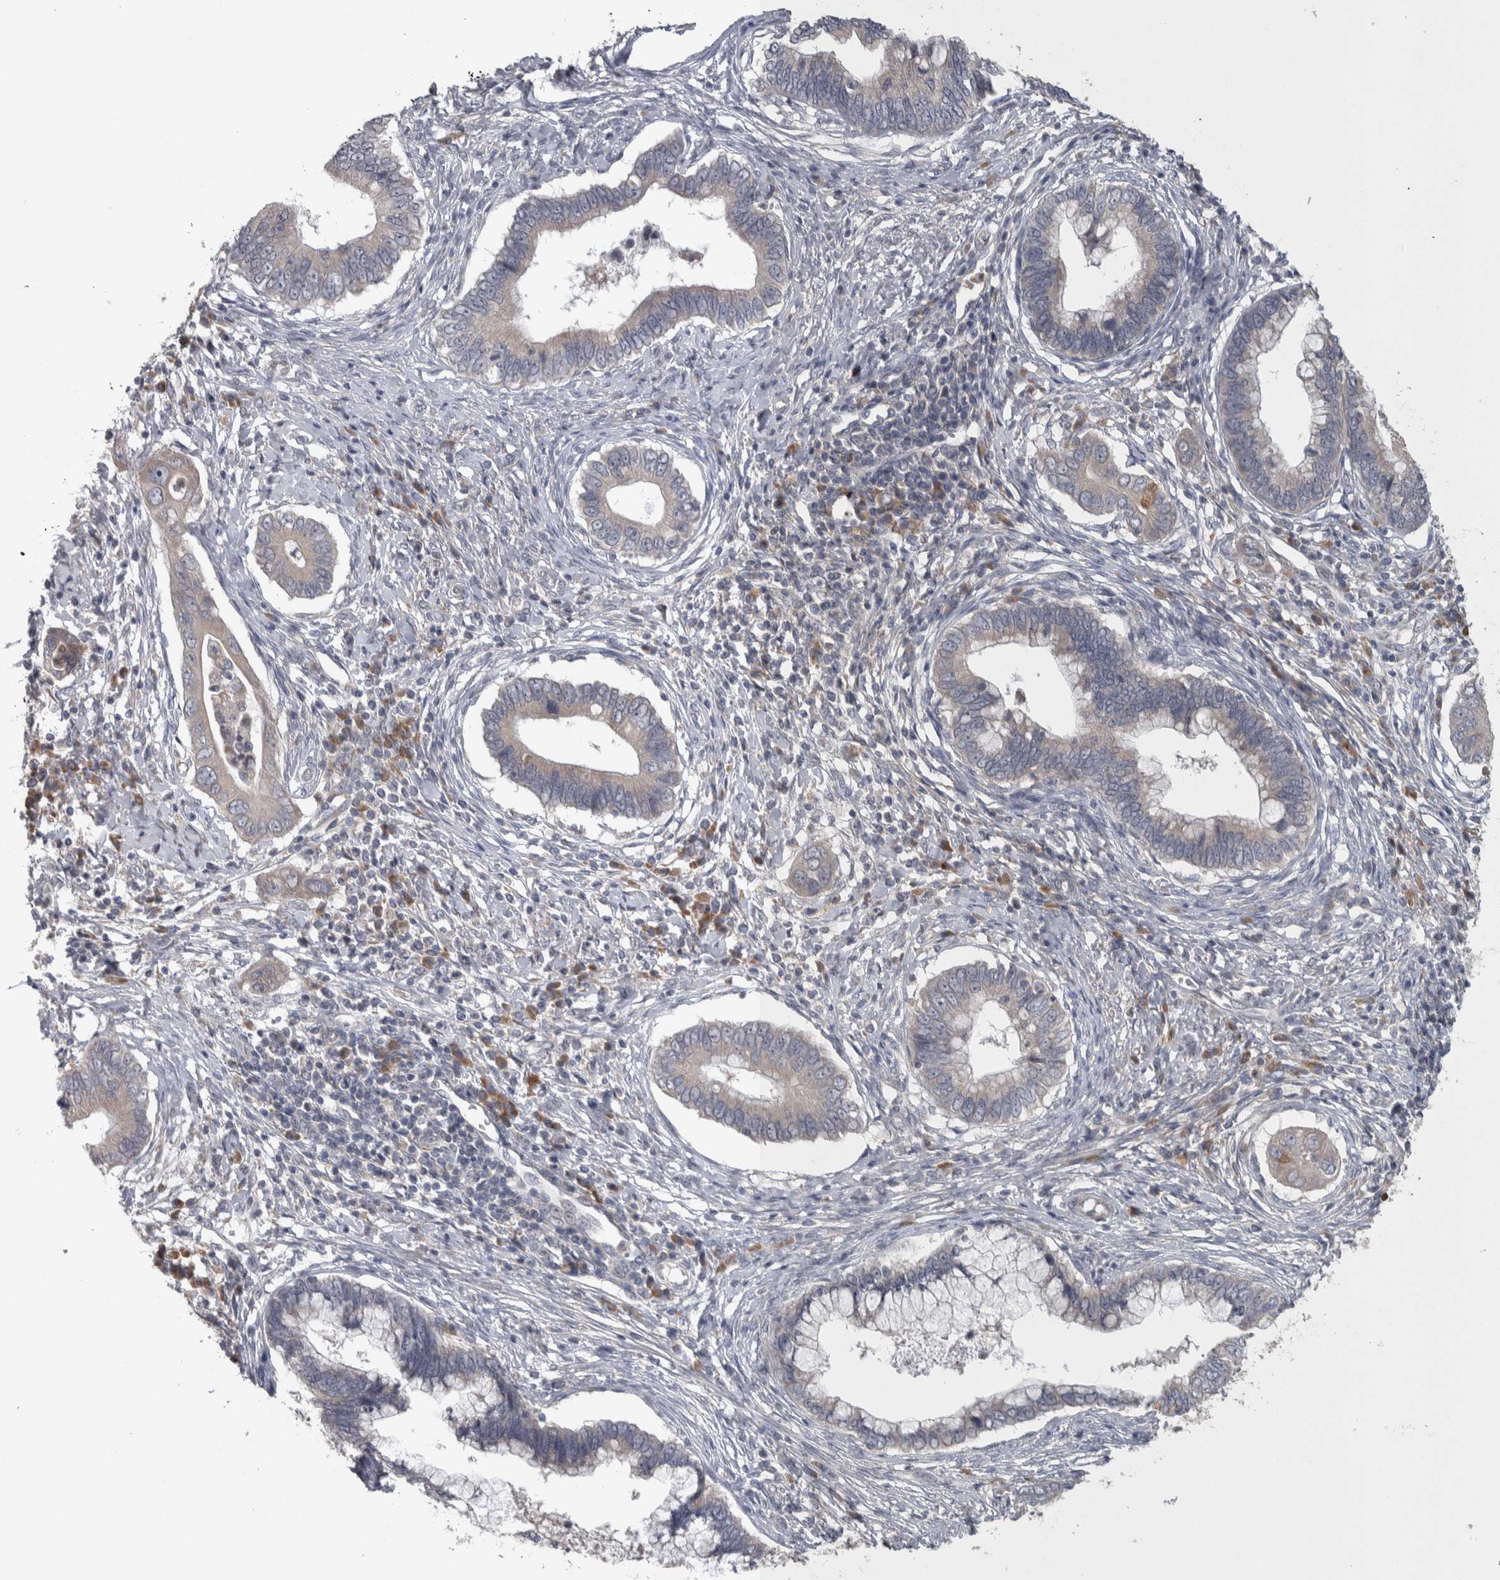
{"staining": {"intensity": "weak", "quantity": "<25%", "location": "cytoplasmic/membranous"}, "tissue": "cervical cancer", "cell_type": "Tumor cells", "image_type": "cancer", "snomed": [{"axis": "morphology", "description": "Adenocarcinoma, NOS"}, {"axis": "topography", "description": "Cervix"}], "caption": "A micrograph of cervical cancer stained for a protein displays no brown staining in tumor cells. (DAB immunohistochemistry visualized using brightfield microscopy, high magnification).", "gene": "SRP68", "patient": {"sex": "female", "age": 44}}